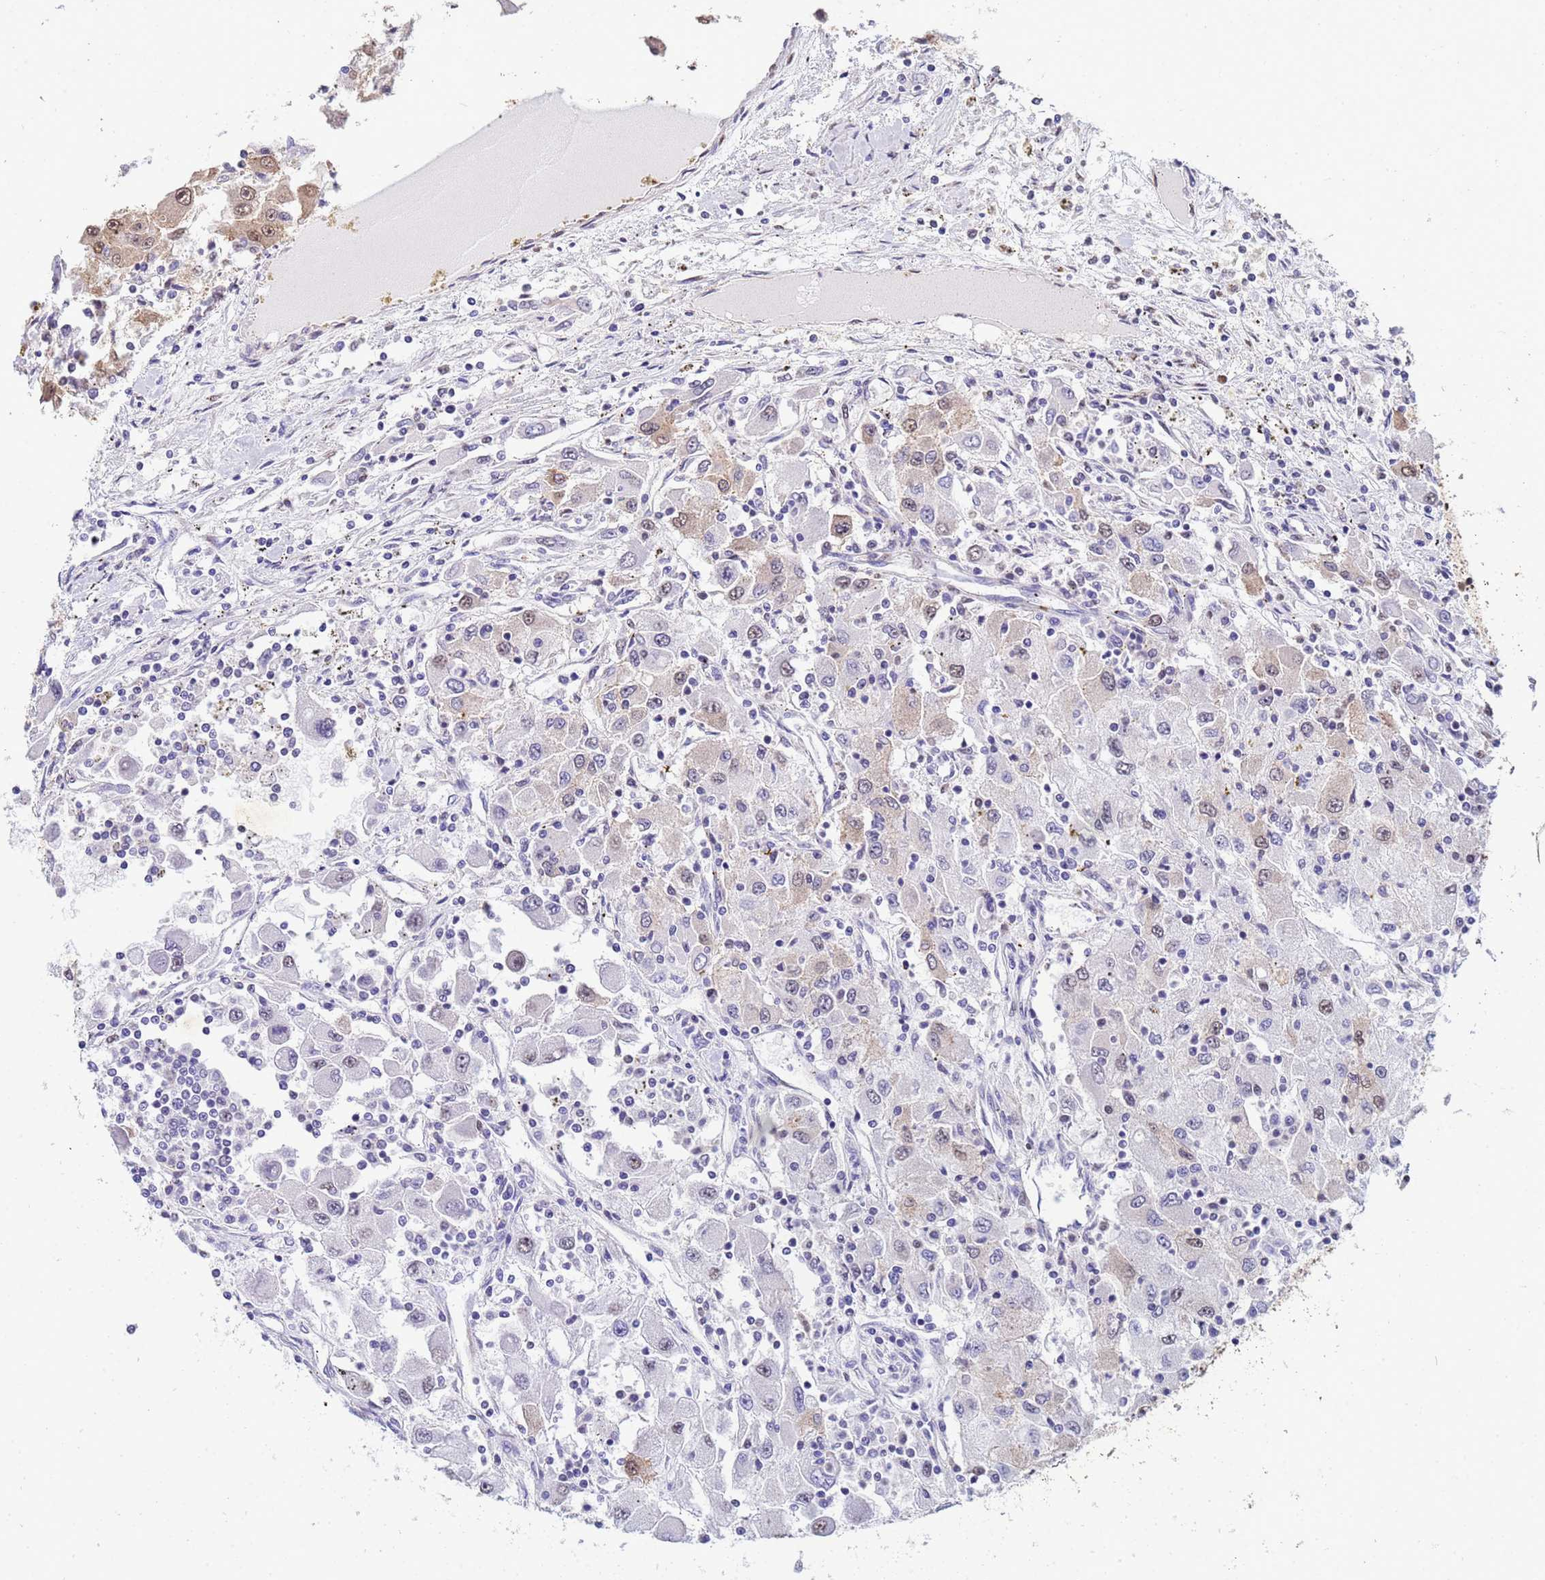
{"staining": {"intensity": "weak", "quantity": "<25%", "location": "nuclear"}, "tissue": "renal cancer", "cell_type": "Tumor cells", "image_type": "cancer", "snomed": [{"axis": "morphology", "description": "Adenocarcinoma, NOS"}, {"axis": "topography", "description": "Kidney"}], "caption": "Renal adenocarcinoma was stained to show a protein in brown. There is no significant expression in tumor cells.", "gene": "TRIP6", "patient": {"sex": "female", "age": 67}}